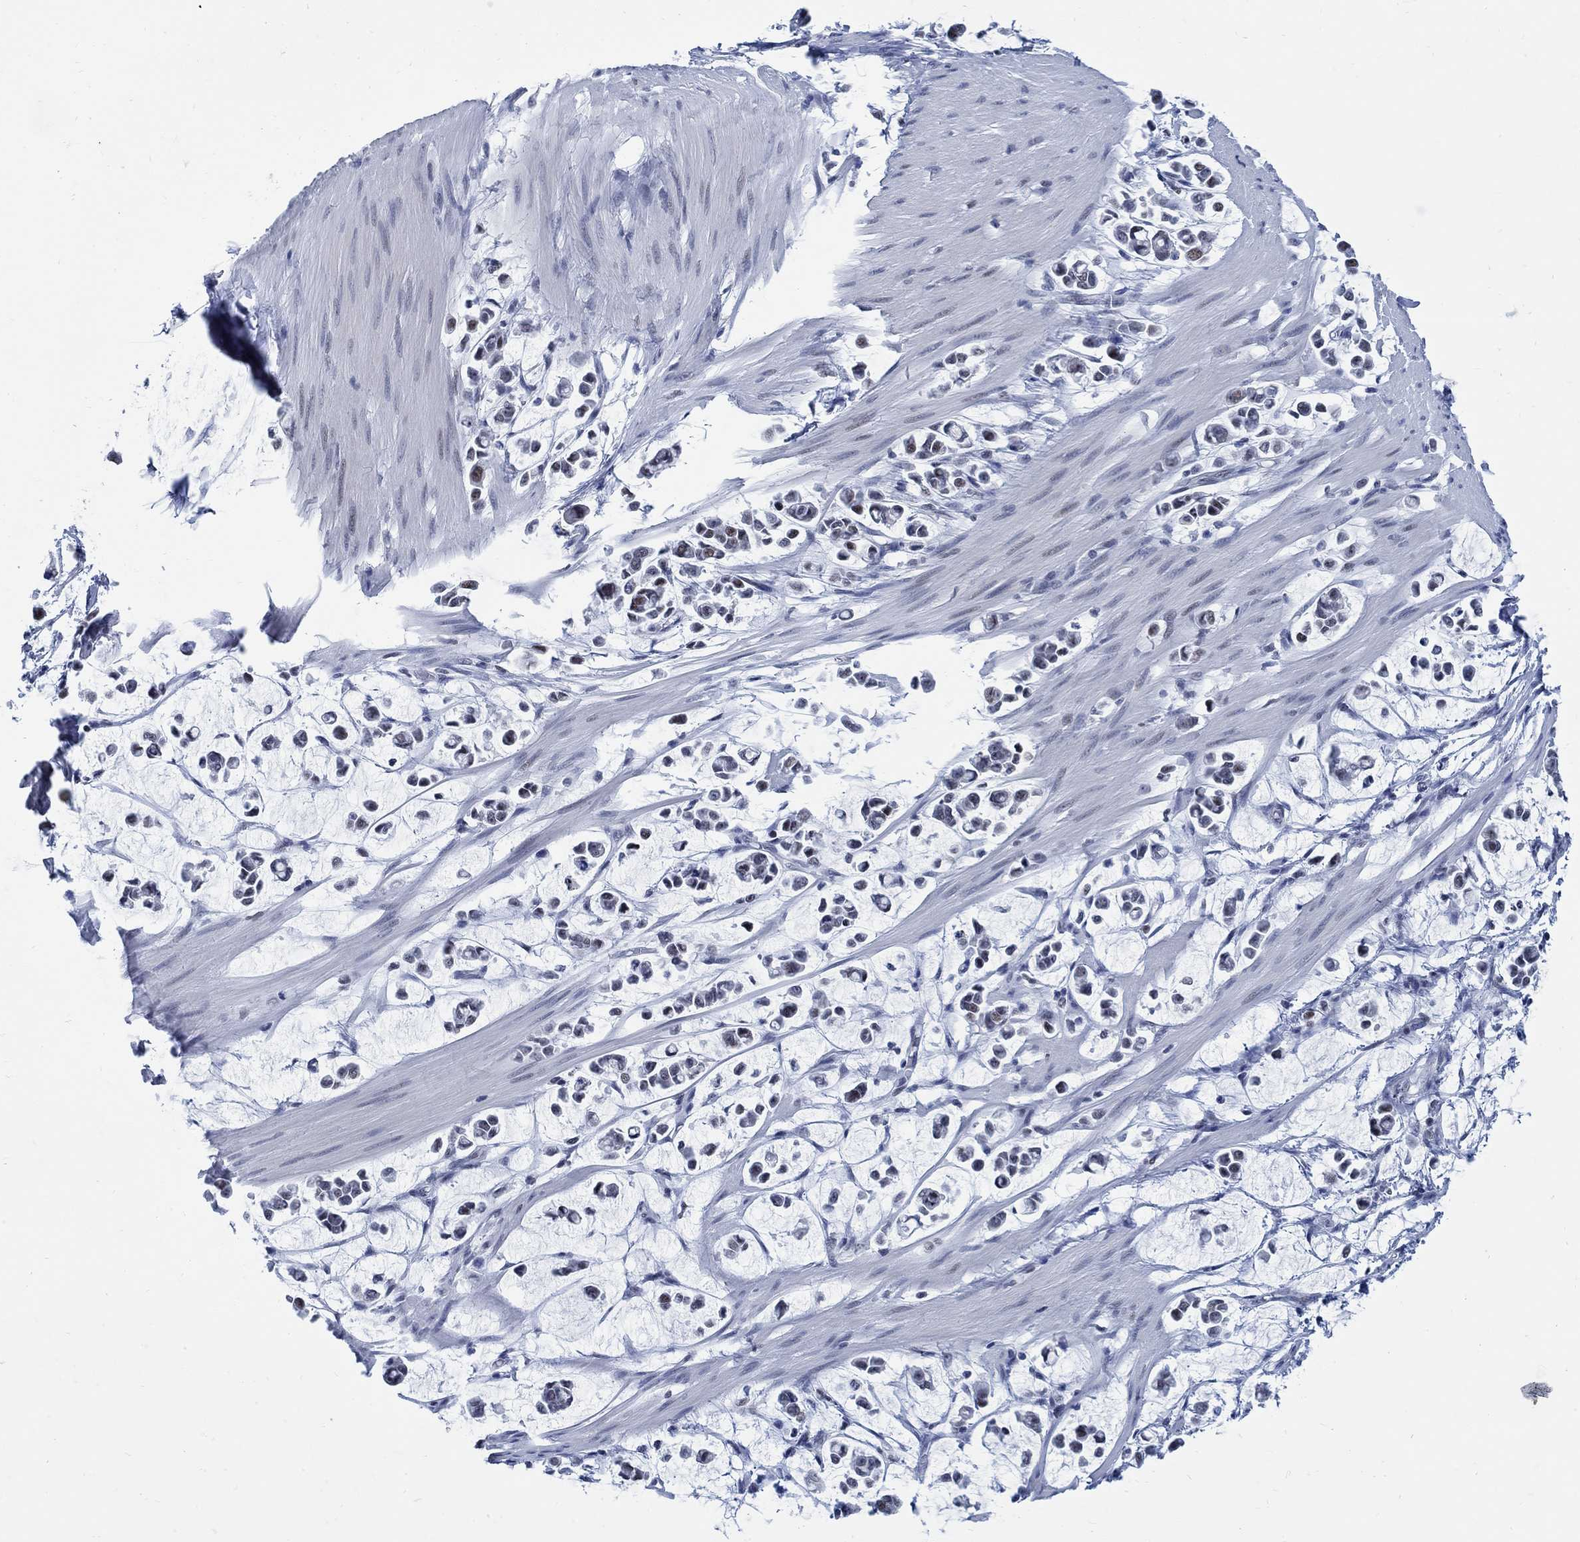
{"staining": {"intensity": "weak", "quantity": "25%-75%", "location": "nuclear"}, "tissue": "stomach cancer", "cell_type": "Tumor cells", "image_type": "cancer", "snomed": [{"axis": "morphology", "description": "Adenocarcinoma, NOS"}, {"axis": "topography", "description": "Stomach"}], "caption": "Stomach adenocarcinoma stained for a protein (brown) reveals weak nuclear positive staining in about 25%-75% of tumor cells.", "gene": "DLK1", "patient": {"sex": "male", "age": 82}}